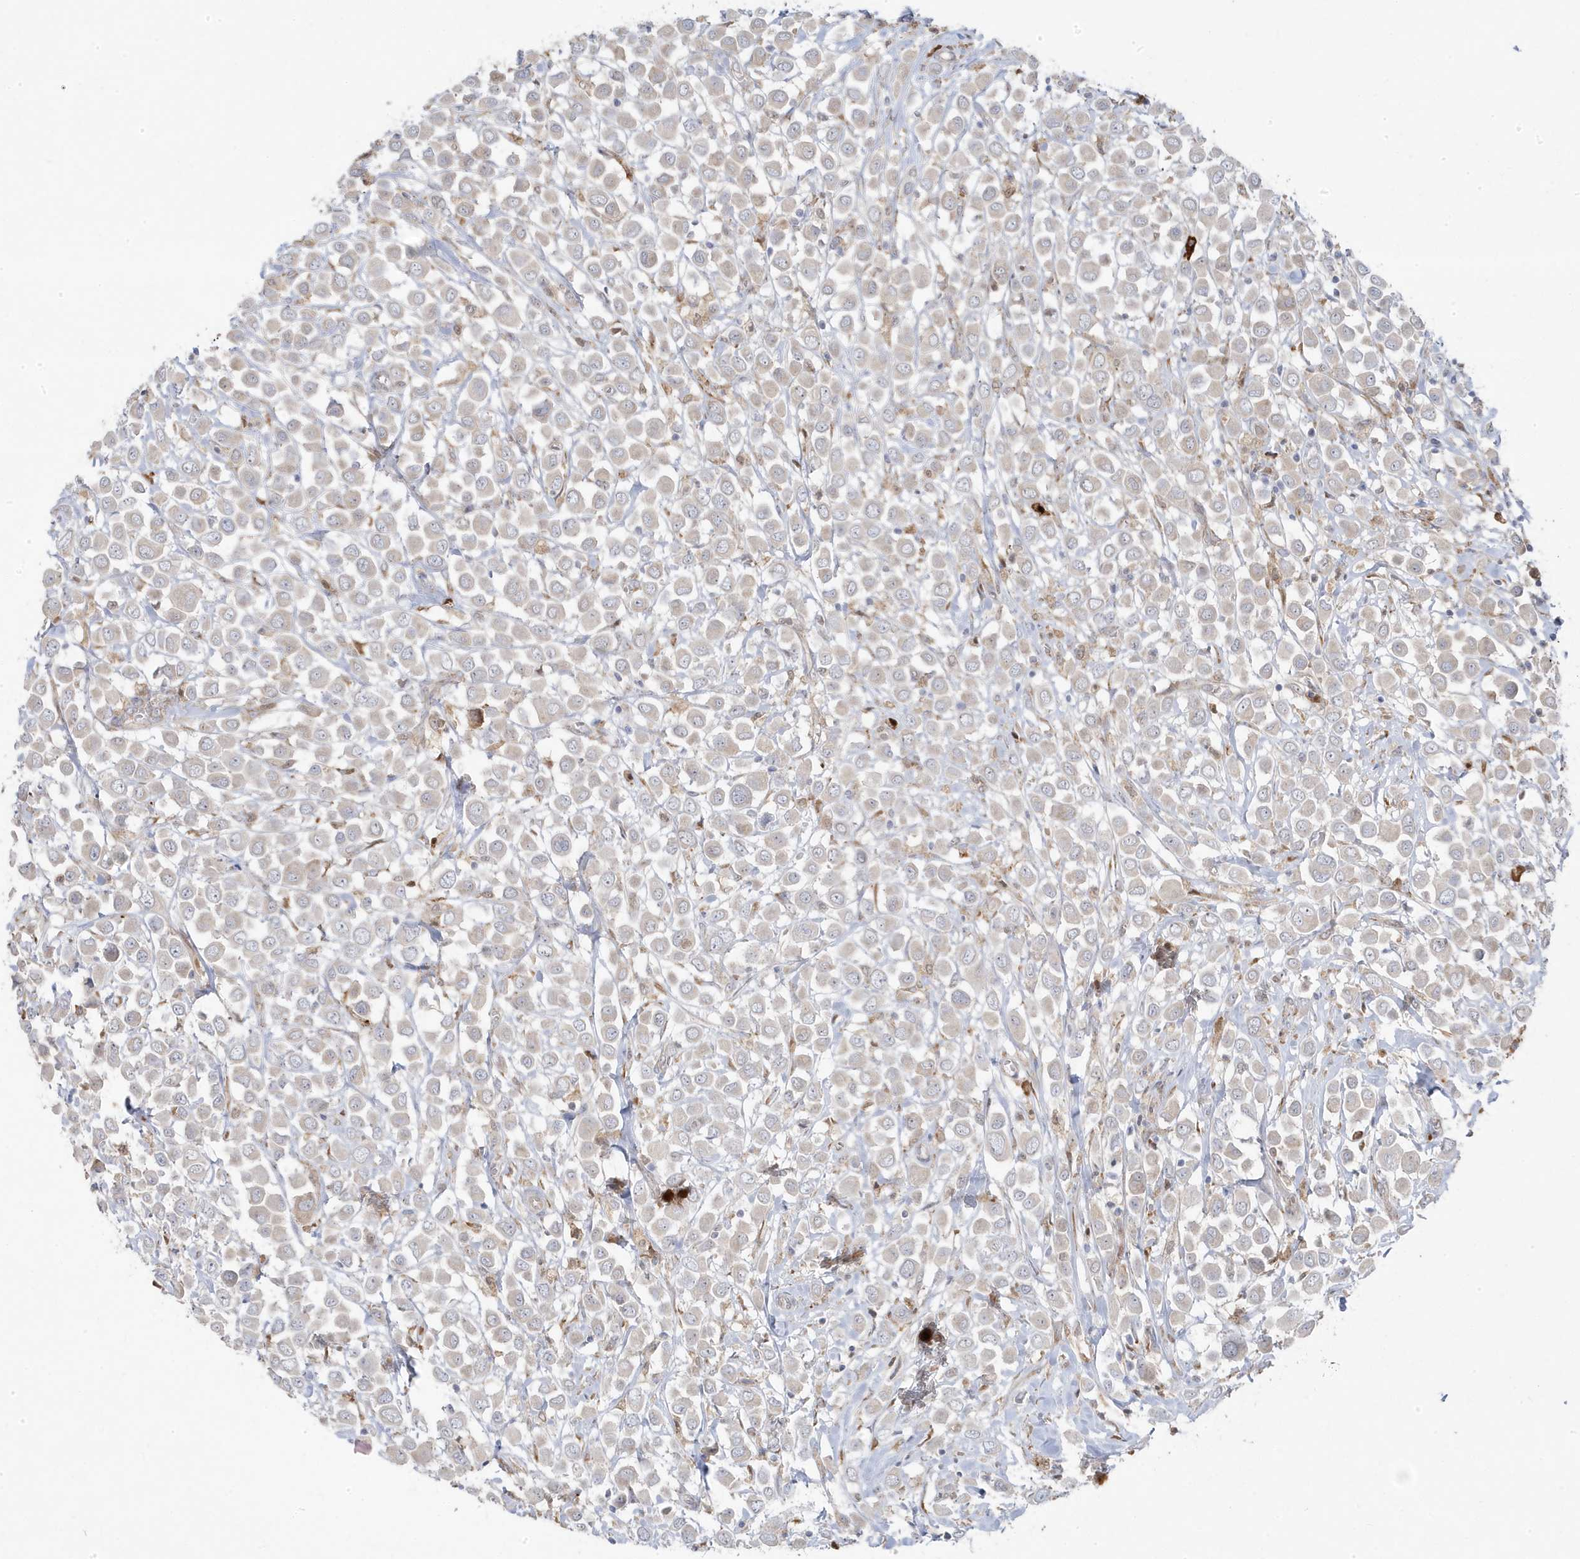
{"staining": {"intensity": "negative", "quantity": "none", "location": "none"}, "tissue": "breast cancer", "cell_type": "Tumor cells", "image_type": "cancer", "snomed": [{"axis": "morphology", "description": "Duct carcinoma"}, {"axis": "topography", "description": "Breast"}], "caption": "Immunohistochemical staining of intraductal carcinoma (breast) exhibits no significant positivity in tumor cells.", "gene": "ZNF654", "patient": {"sex": "female", "age": 61}}